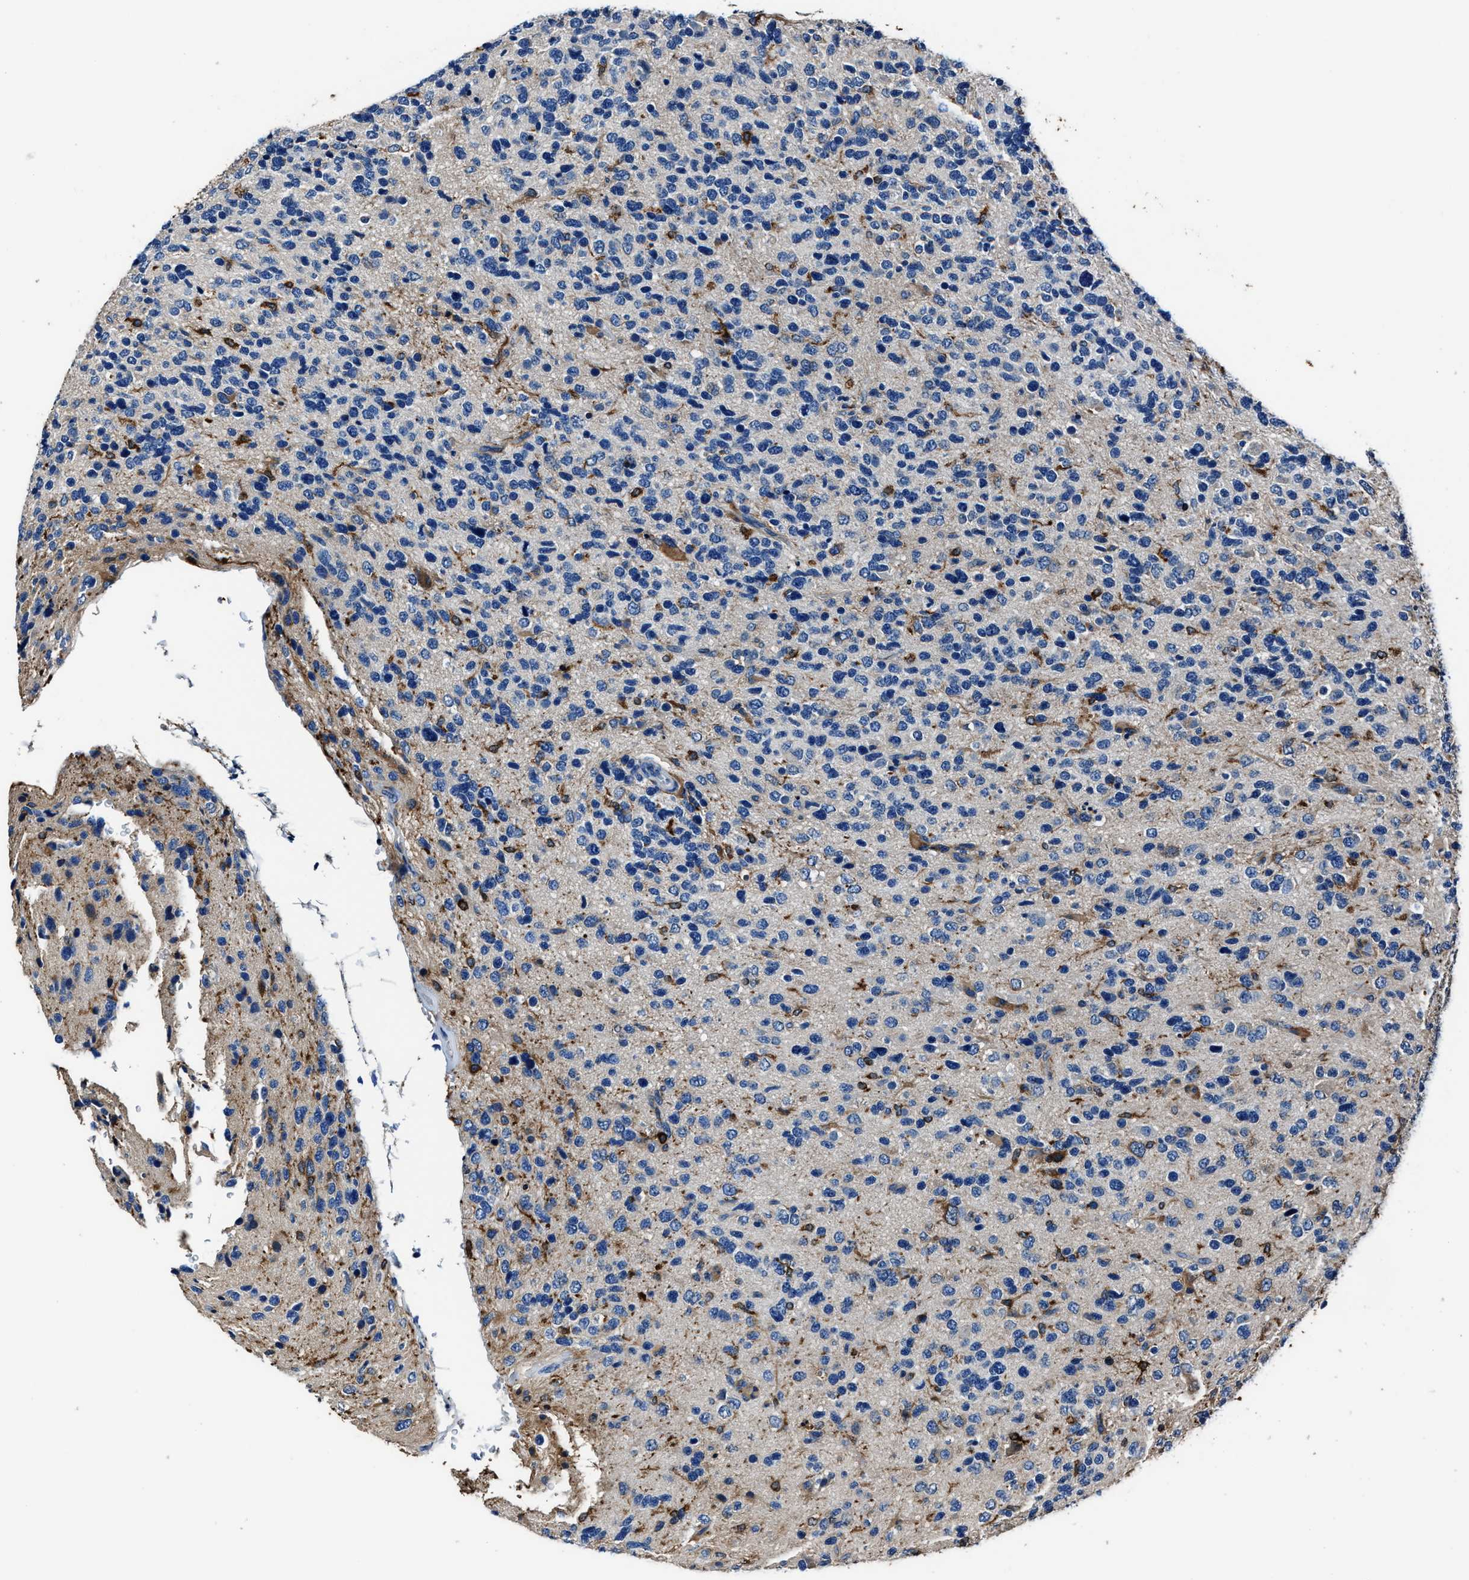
{"staining": {"intensity": "negative", "quantity": "none", "location": "none"}, "tissue": "glioma", "cell_type": "Tumor cells", "image_type": "cancer", "snomed": [{"axis": "morphology", "description": "Glioma, malignant, High grade"}, {"axis": "topography", "description": "Brain"}], "caption": "Immunohistochemistry (IHC) of human malignant high-grade glioma shows no positivity in tumor cells. (IHC, brightfield microscopy, high magnification).", "gene": "FTL", "patient": {"sex": "female", "age": 58}}